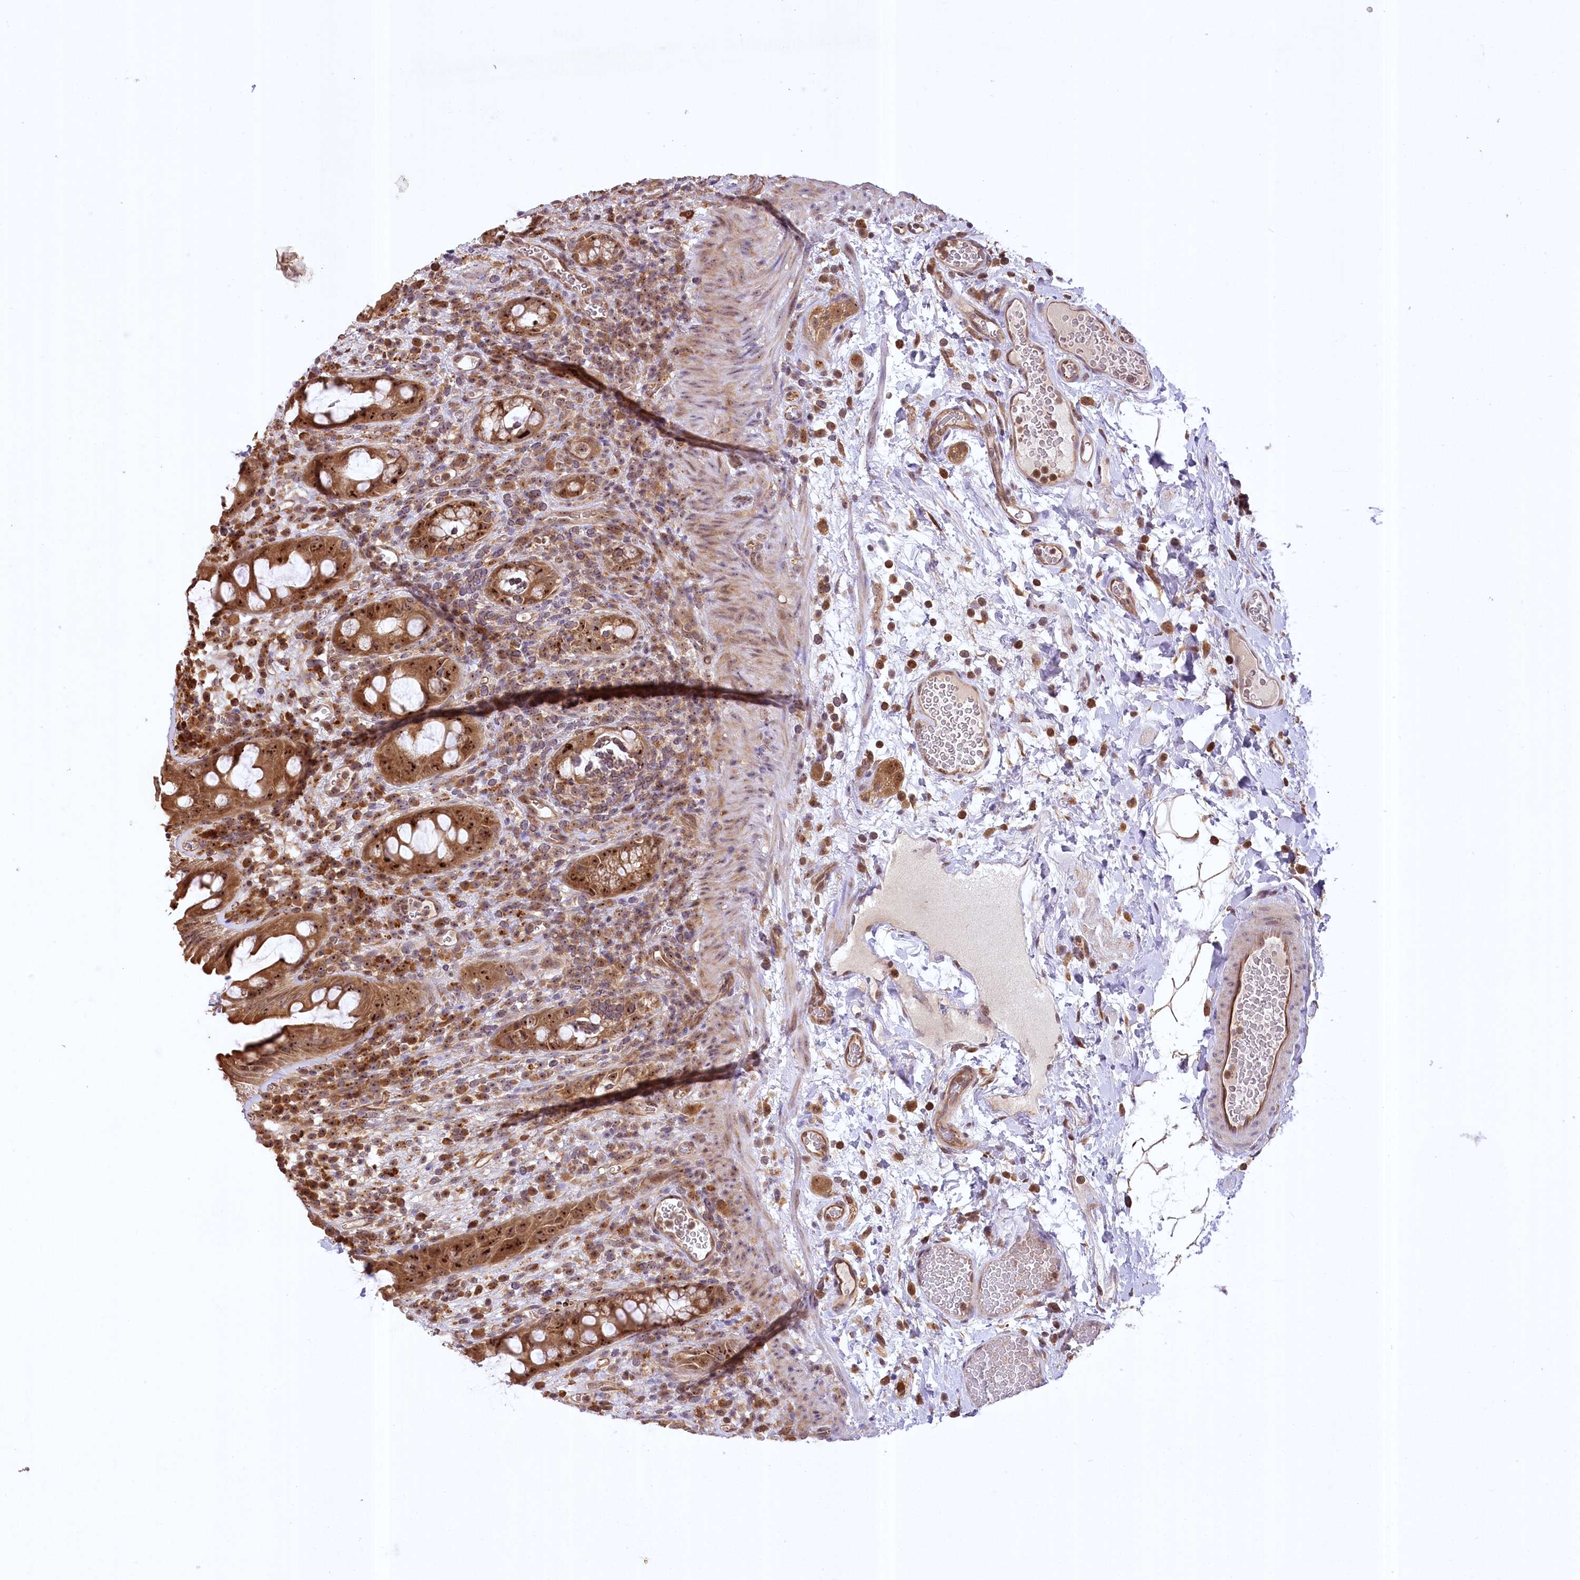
{"staining": {"intensity": "moderate", "quantity": ">75%", "location": "cytoplasmic/membranous,nuclear"}, "tissue": "rectum", "cell_type": "Glandular cells", "image_type": "normal", "snomed": [{"axis": "morphology", "description": "Normal tissue, NOS"}, {"axis": "topography", "description": "Rectum"}], "caption": "Immunohistochemistry staining of normal rectum, which displays medium levels of moderate cytoplasmic/membranous,nuclear expression in approximately >75% of glandular cells indicating moderate cytoplasmic/membranous,nuclear protein expression. The staining was performed using DAB (3,3'-diaminobenzidine) (brown) for protein detection and nuclei were counterstained in hematoxylin (blue).", "gene": "SERGEF", "patient": {"sex": "female", "age": 57}}